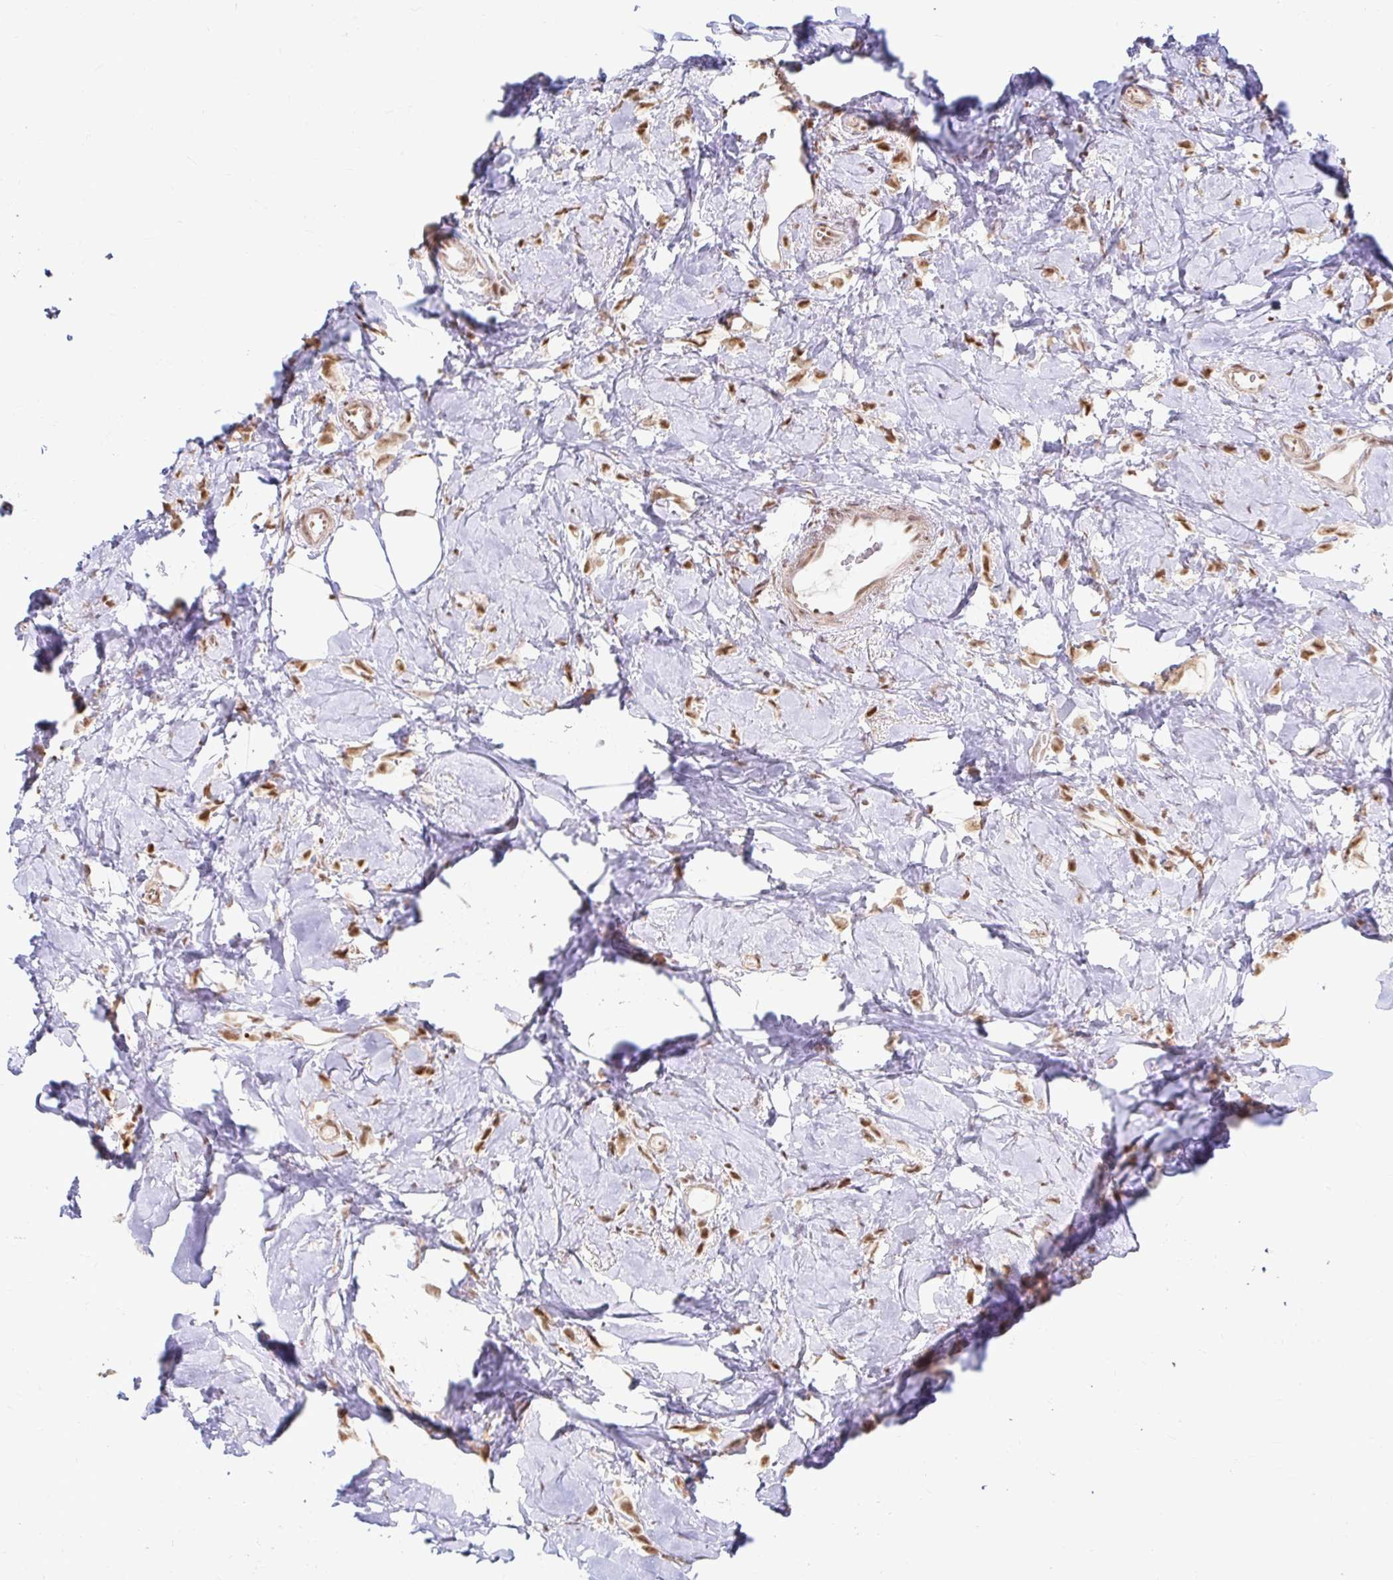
{"staining": {"intensity": "moderate", "quantity": ">75%", "location": "nuclear"}, "tissue": "breast cancer", "cell_type": "Tumor cells", "image_type": "cancer", "snomed": [{"axis": "morphology", "description": "Lobular carcinoma"}, {"axis": "topography", "description": "Breast"}], "caption": "Protein positivity by immunohistochemistry (IHC) exhibits moderate nuclear positivity in about >75% of tumor cells in breast lobular carcinoma.", "gene": "HNRNPU", "patient": {"sex": "female", "age": 66}}